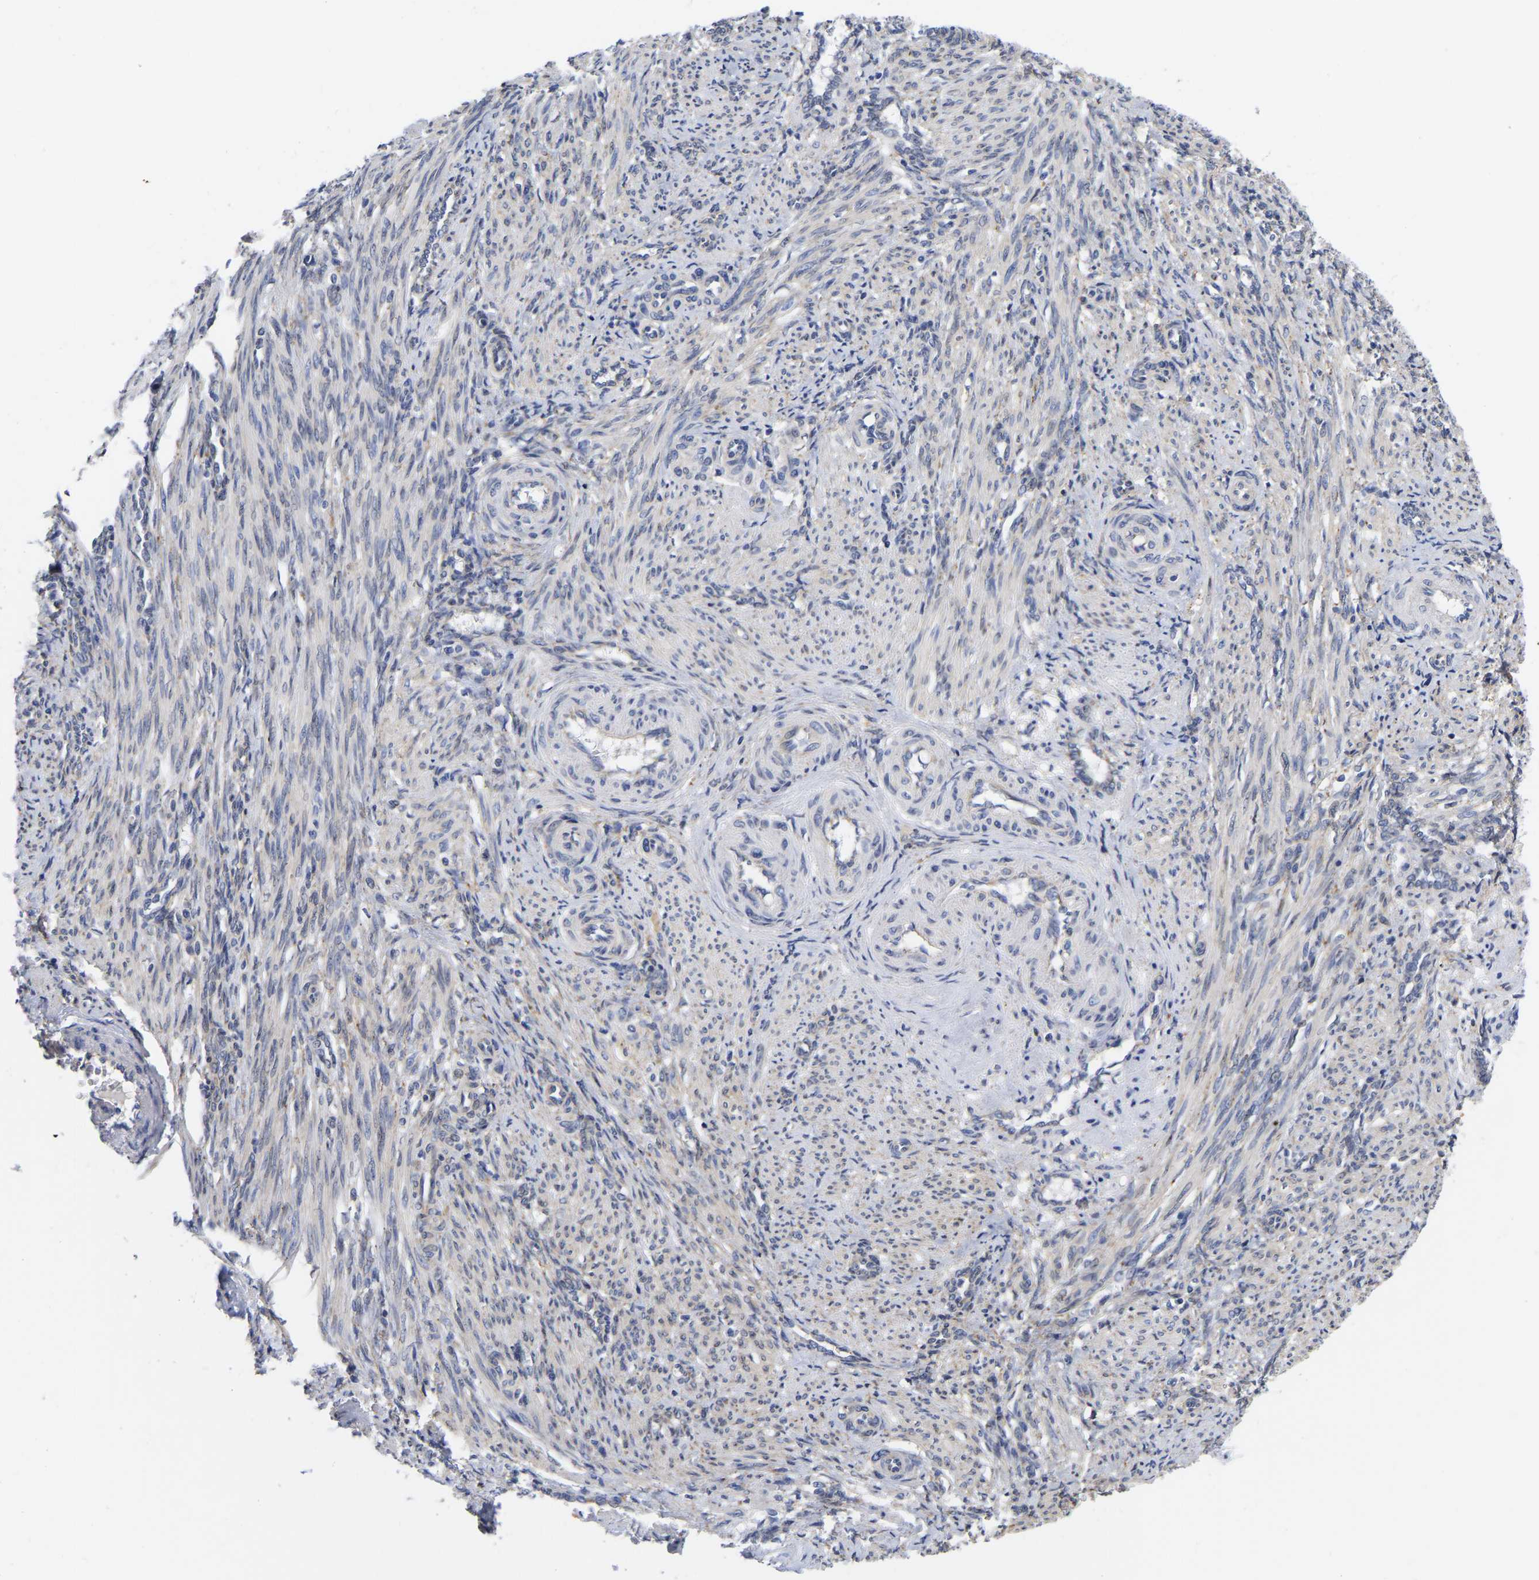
{"staining": {"intensity": "negative", "quantity": "none", "location": "none"}, "tissue": "smooth muscle", "cell_type": "Smooth muscle cells", "image_type": "normal", "snomed": [{"axis": "morphology", "description": "Normal tissue, NOS"}, {"axis": "topography", "description": "Endometrium"}], "caption": "Immunohistochemistry (IHC) of normal human smooth muscle demonstrates no expression in smooth muscle cells.", "gene": "CFAP298", "patient": {"sex": "female", "age": 33}}